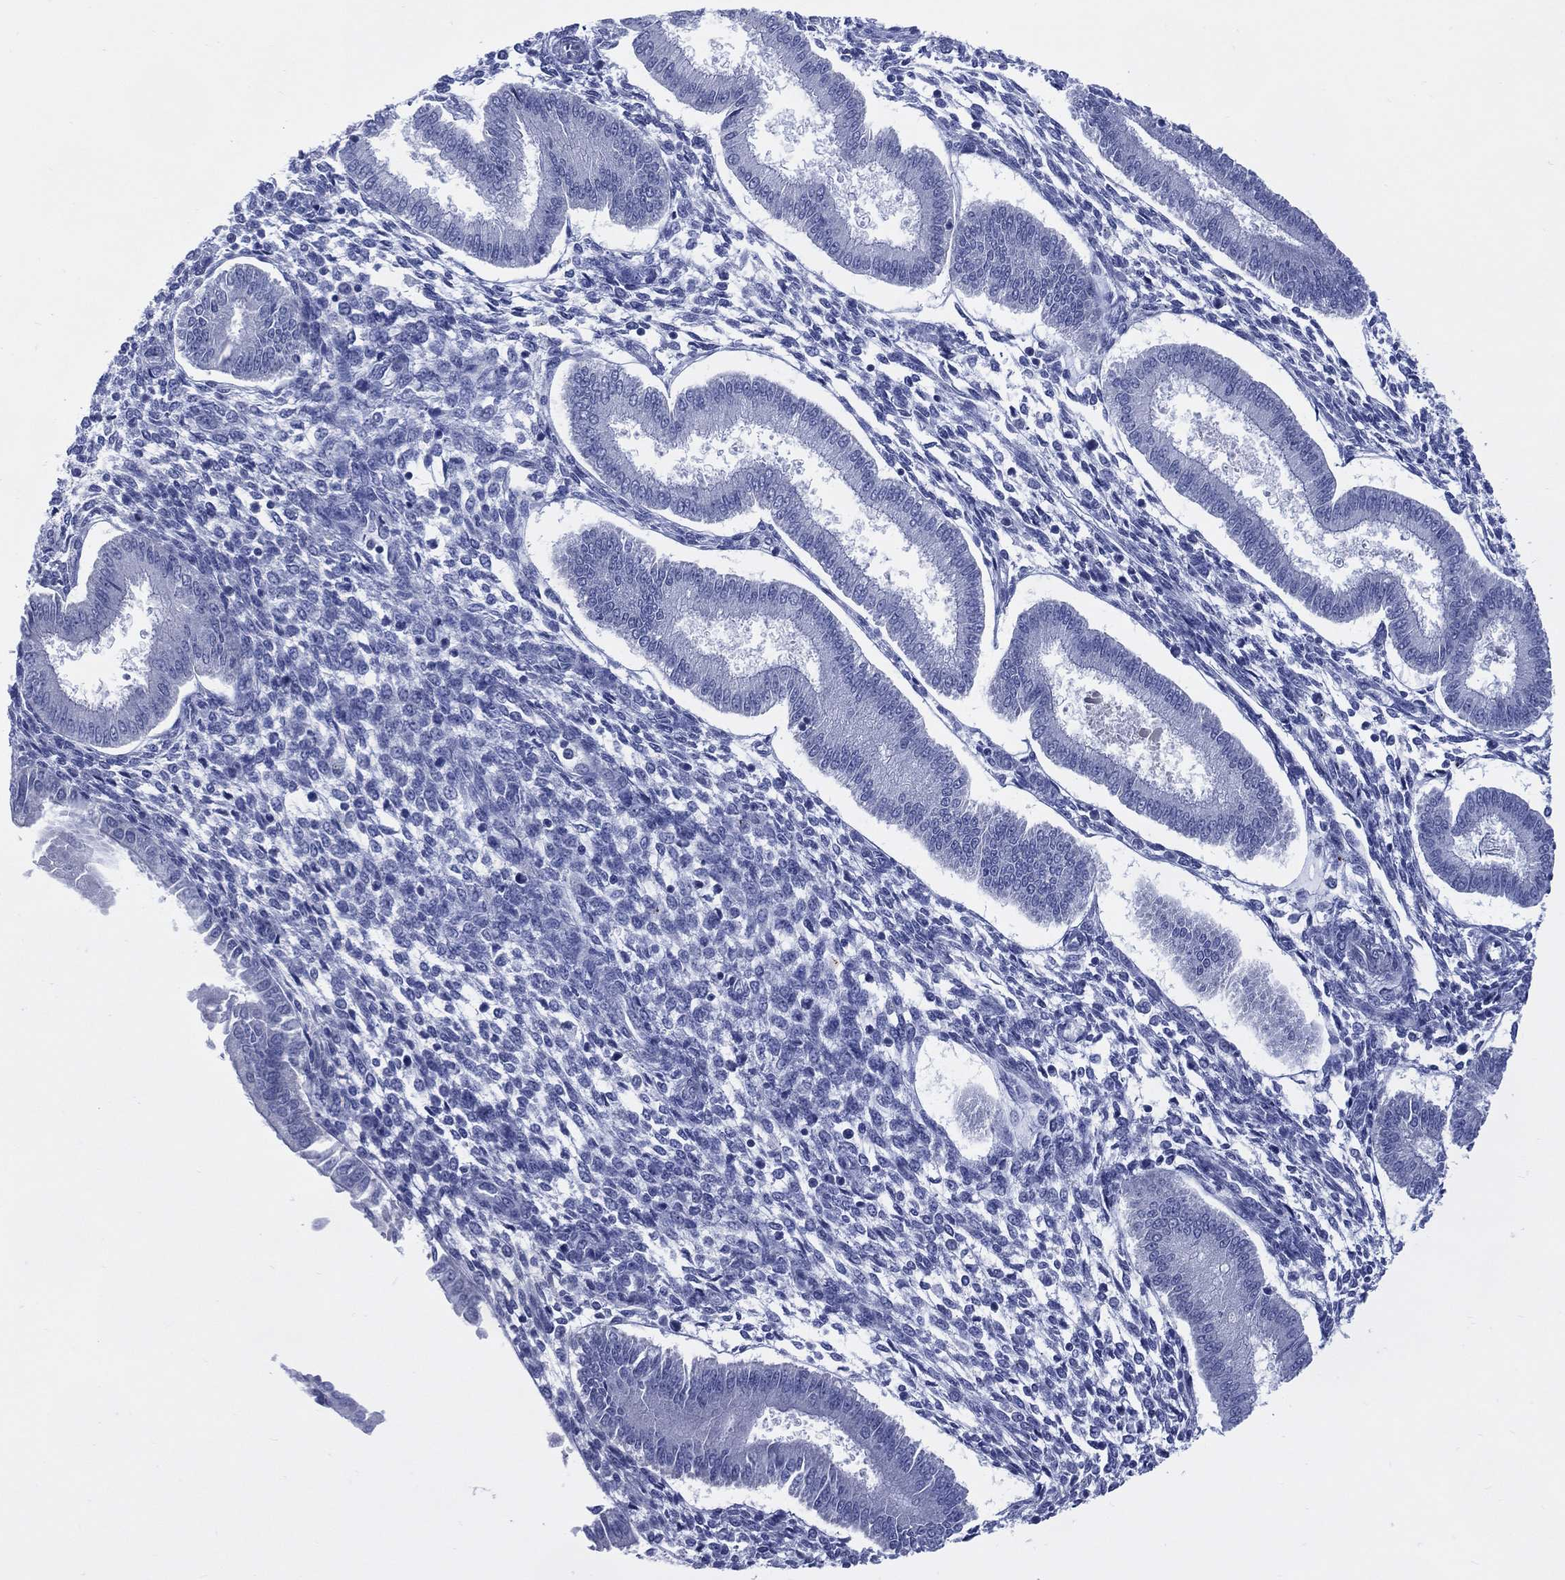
{"staining": {"intensity": "negative", "quantity": "none", "location": "none"}, "tissue": "endometrium", "cell_type": "Cells in endometrial stroma", "image_type": "normal", "snomed": [{"axis": "morphology", "description": "Normal tissue, NOS"}, {"axis": "topography", "description": "Endometrium"}], "caption": "This is a histopathology image of immunohistochemistry (IHC) staining of unremarkable endometrium, which shows no positivity in cells in endometrial stroma. (DAB IHC, high magnification).", "gene": "DDI1", "patient": {"sex": "female", "age": 43}}